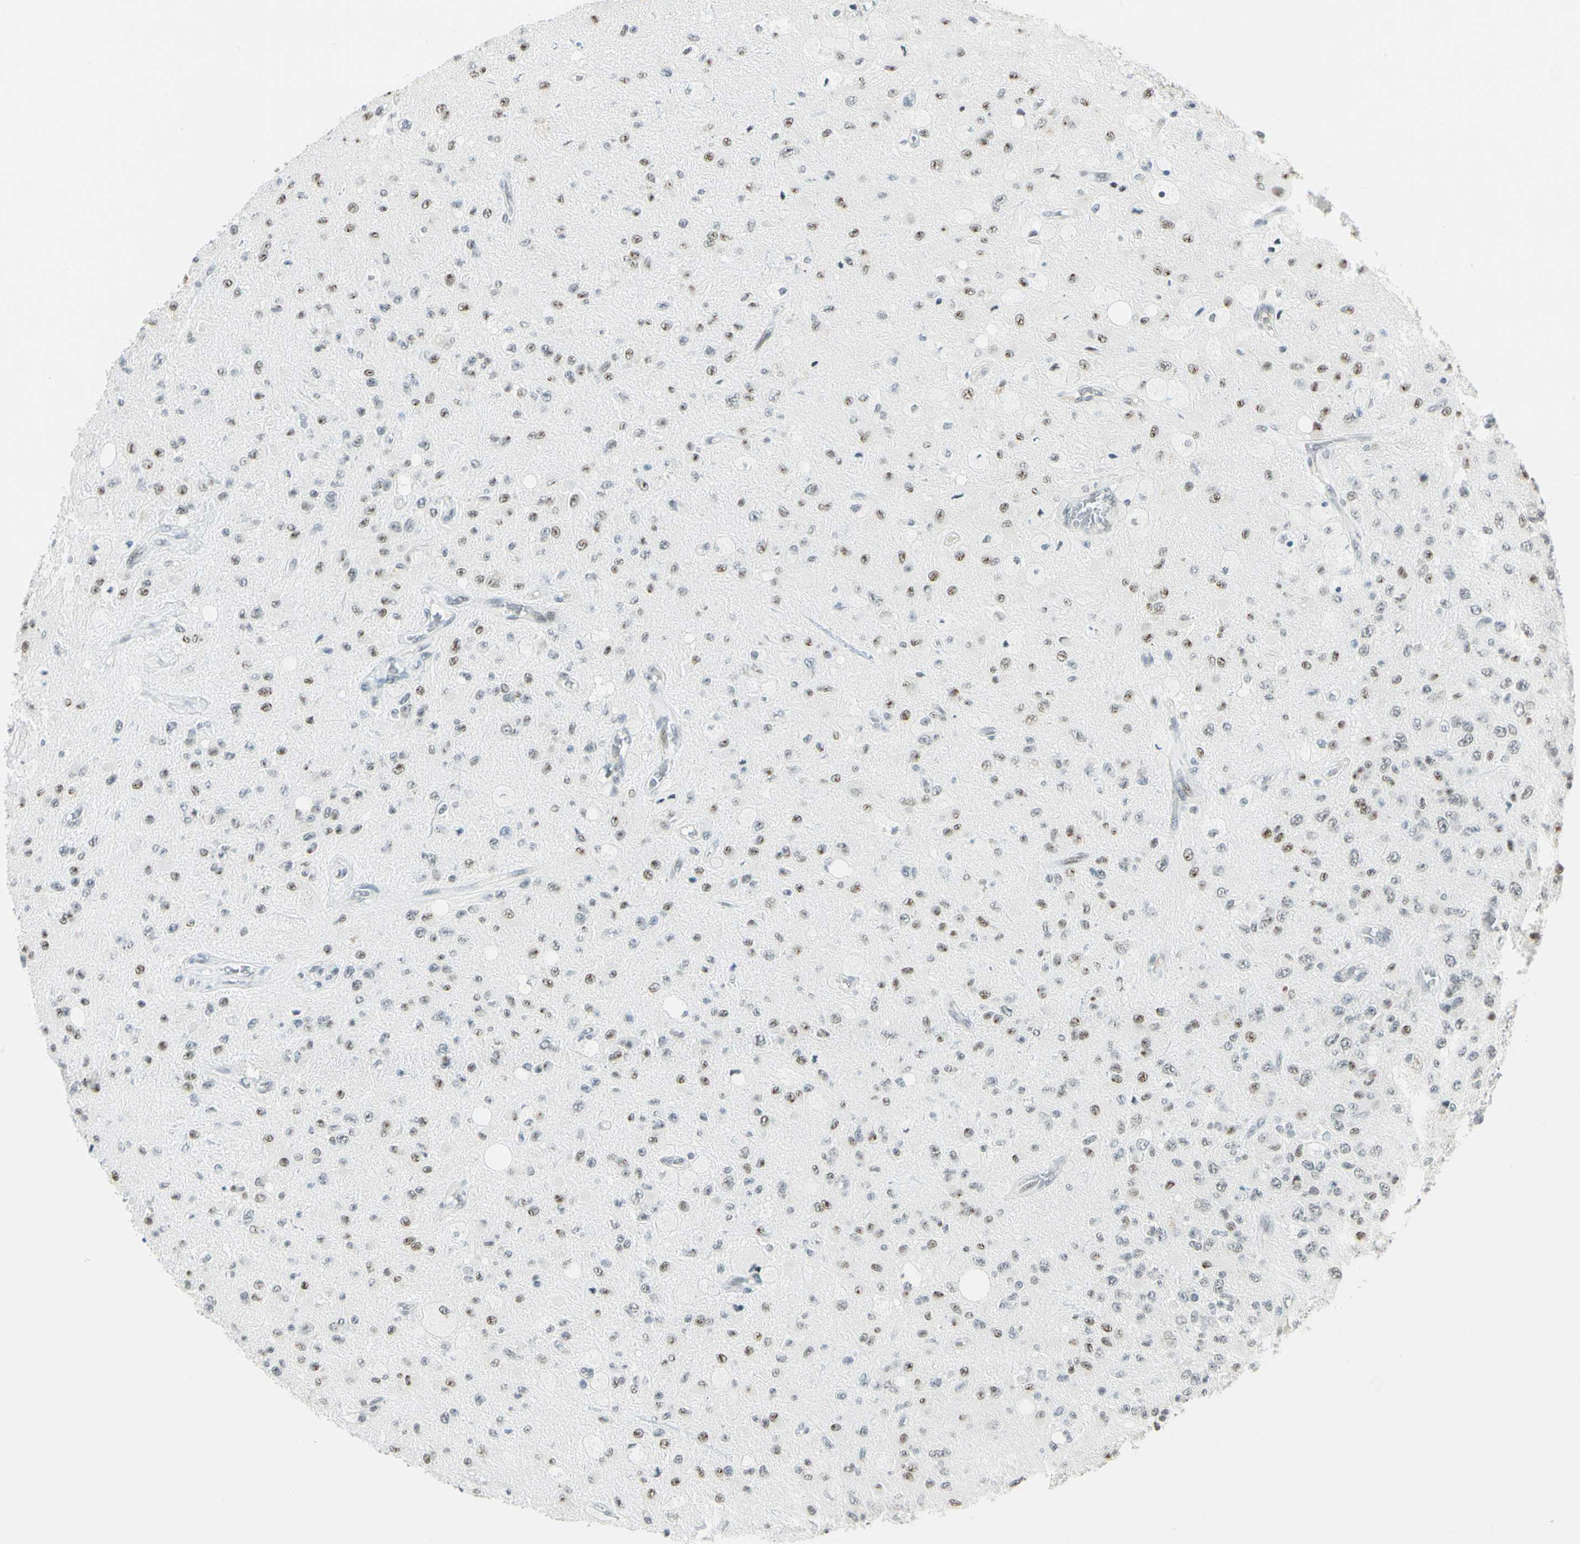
{"staining": {"intensity": "moderate", "quantity": "25%-75%", "location": "nuclear"}, "tissue": "glioma", "cell_type": "Tumor cells", "image_type": "cancer", "snomed": [{"axis": "morphology", "description": "Glioma, malignant, High grade"}, {"axis": "topography", "description": "pancreas cauda"}], "caption": "The micrograph demonstrates a brown stain indicating the presence of a protein in the nuclear of tumor cells in malignant glioma (high-grade).", "gene": "NELFE", "patient": {"sex": "male", "age": 60}}